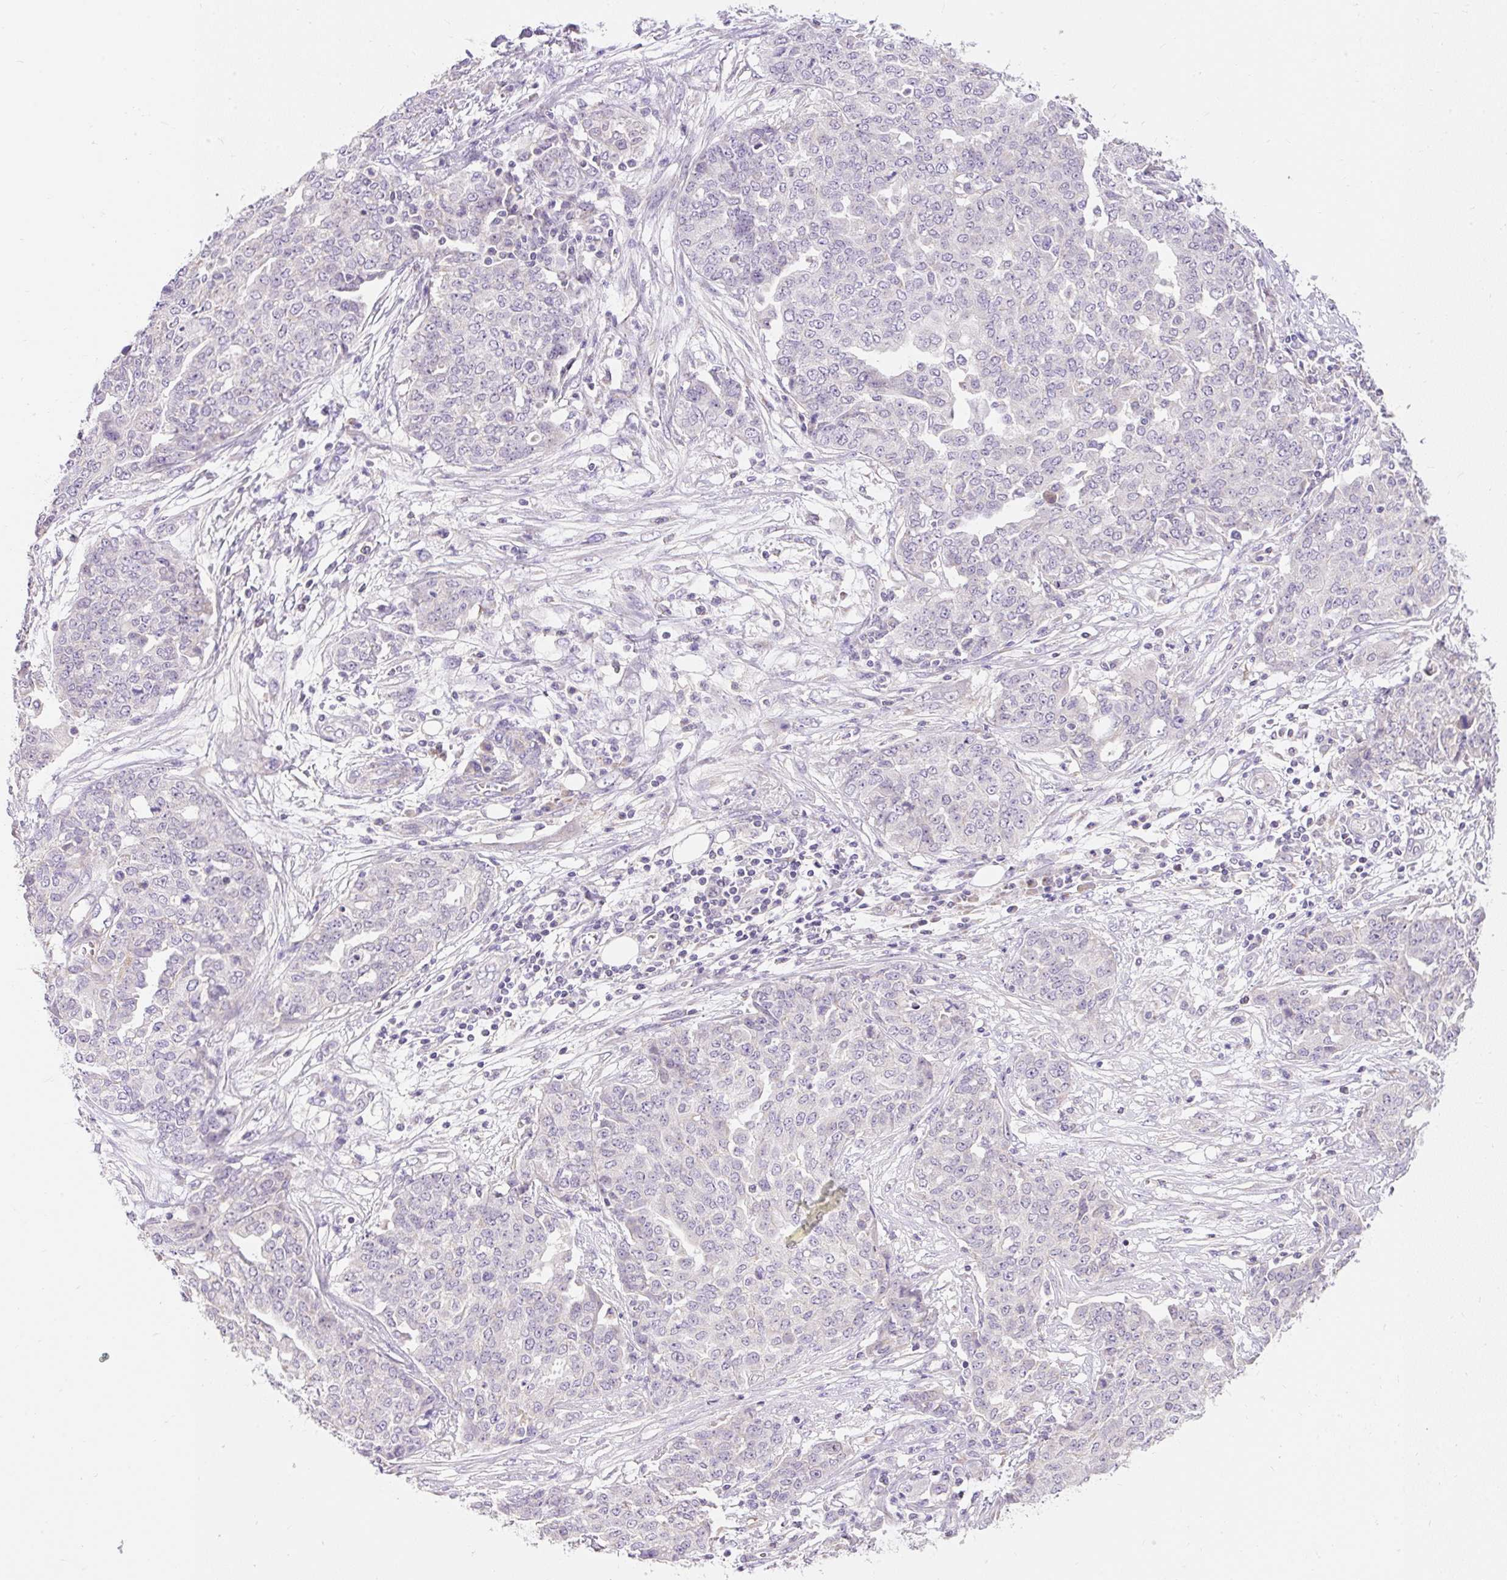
{"staining": {"intensity": "negative", "quantity": "none", "location": "none"}, "tissue": "ovarian cancer", "cell_type": "Tumor cells", "image_type": "cancer", "snomed": [{"axis": "morphology", "description": "Cystadenocarcinoma, serous, NOS"}, {"axis": "topography", "description": "Soft tissue"}, {"axis": "topography", "description": "Ovary"}], "caption": "DAB immunohistochemical staining of human ovarian cancer (serous cystadenocarcinoma) shows no significant staining in tumor cells. (DAB (3,3'-diaminobenzidine) immunohistochemistry, high magnification).", "gene": "PMAIP1", "patient": {"sex": "female", "age": 57}}